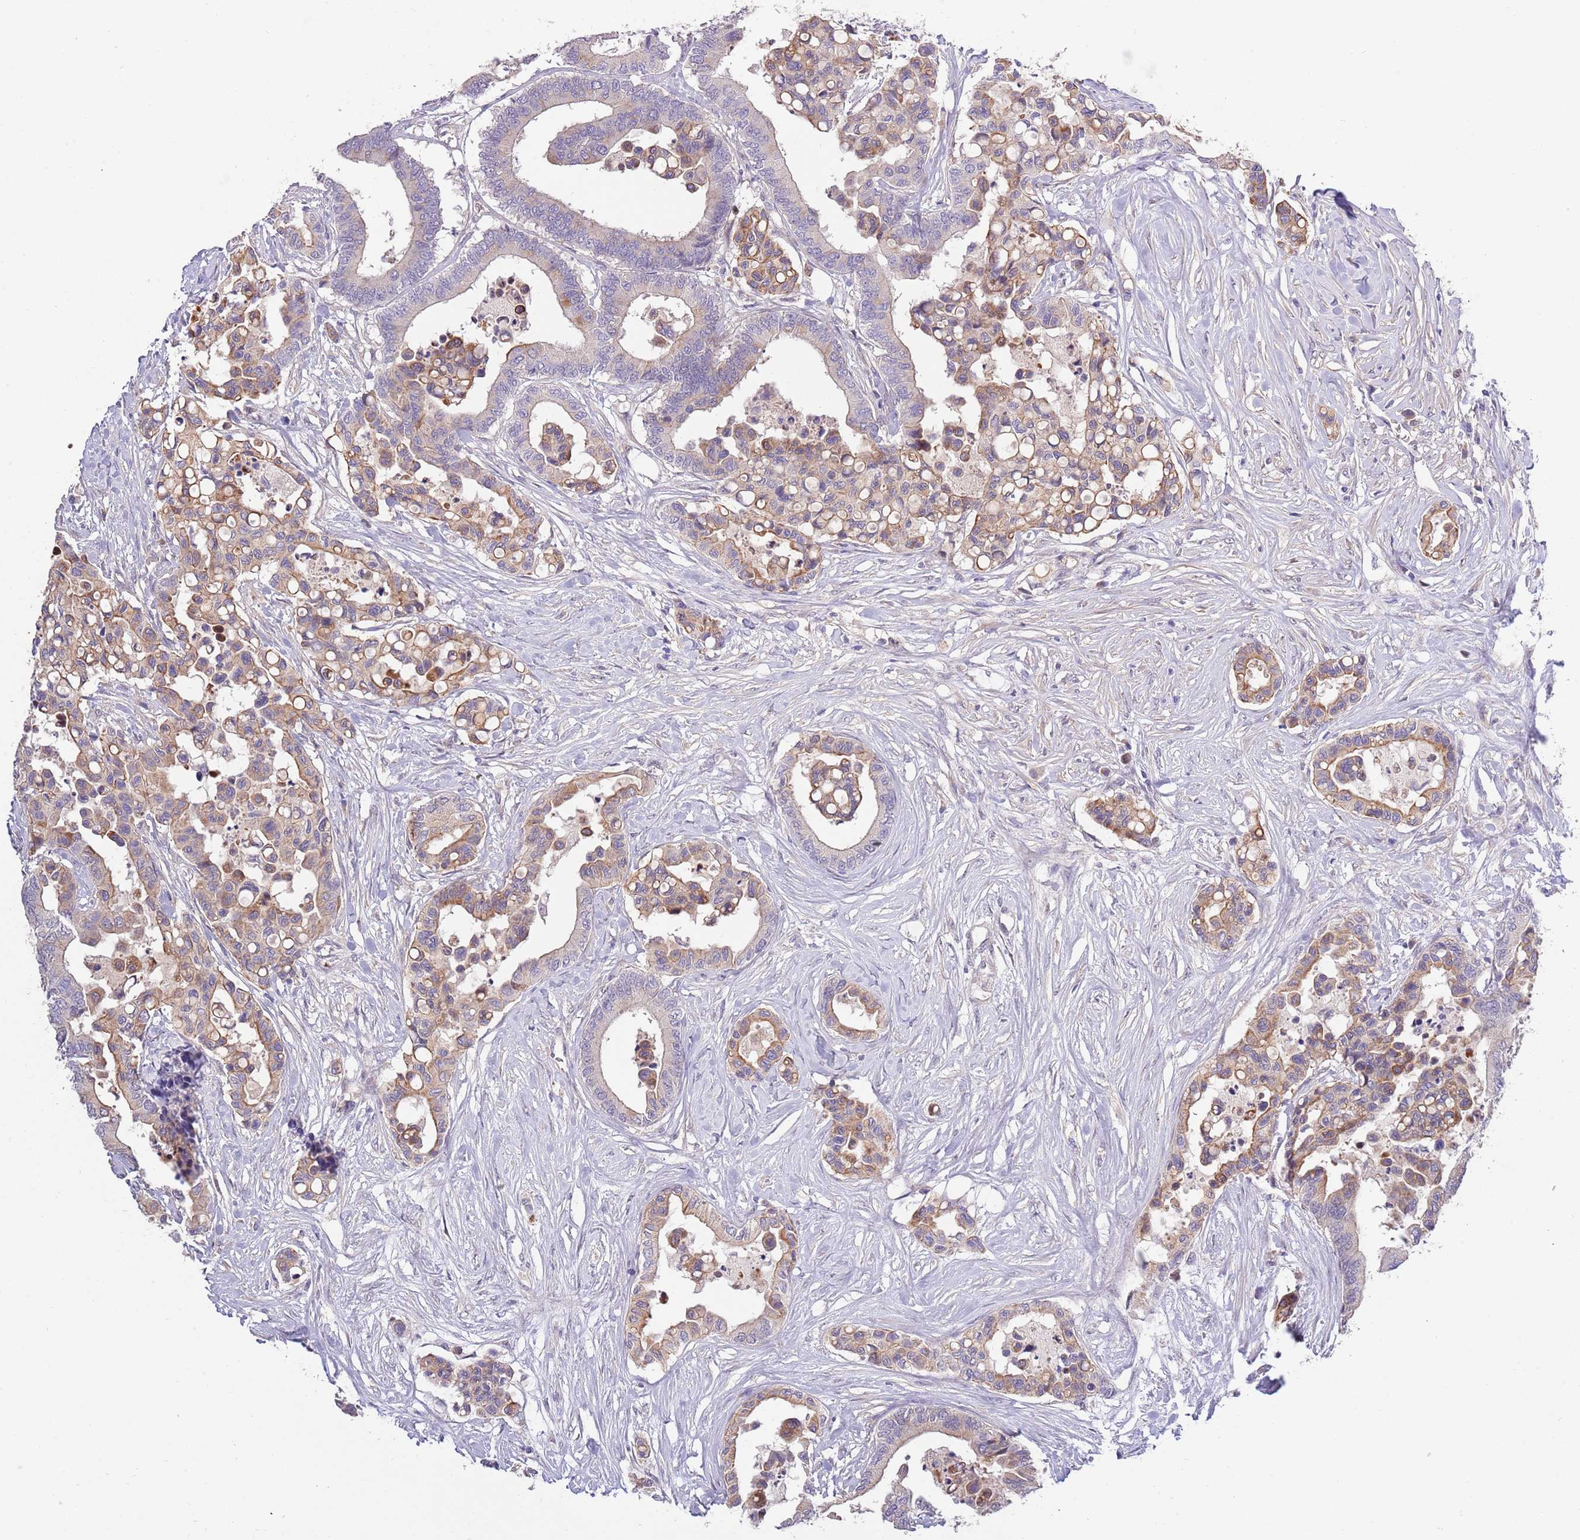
{"staining": {"intensity": "moderate", "quantity": "25%-75%", "location": "cytoplasmic/membranous"}, "tissue": "colorectal cancer", "cell_type": "Tumor cells", "image_type": "cancer", "snomed": [{"axis": "morphology", "description": "Normal tissue, NOS"}, {"axis": "morphology", "description": "Adenocarcinoma, NOS"}, {"axis": "topography", "description": "Colon"}], "caption": "The photomicrograph demonstrates staining of colorectal adenocarcinoma, revealing moderate cytoplasmic/membranous protein staining (brown color) within tumor cells.", "gene": "LIPJ", "patient": {"sex": "male", "age": 82}}